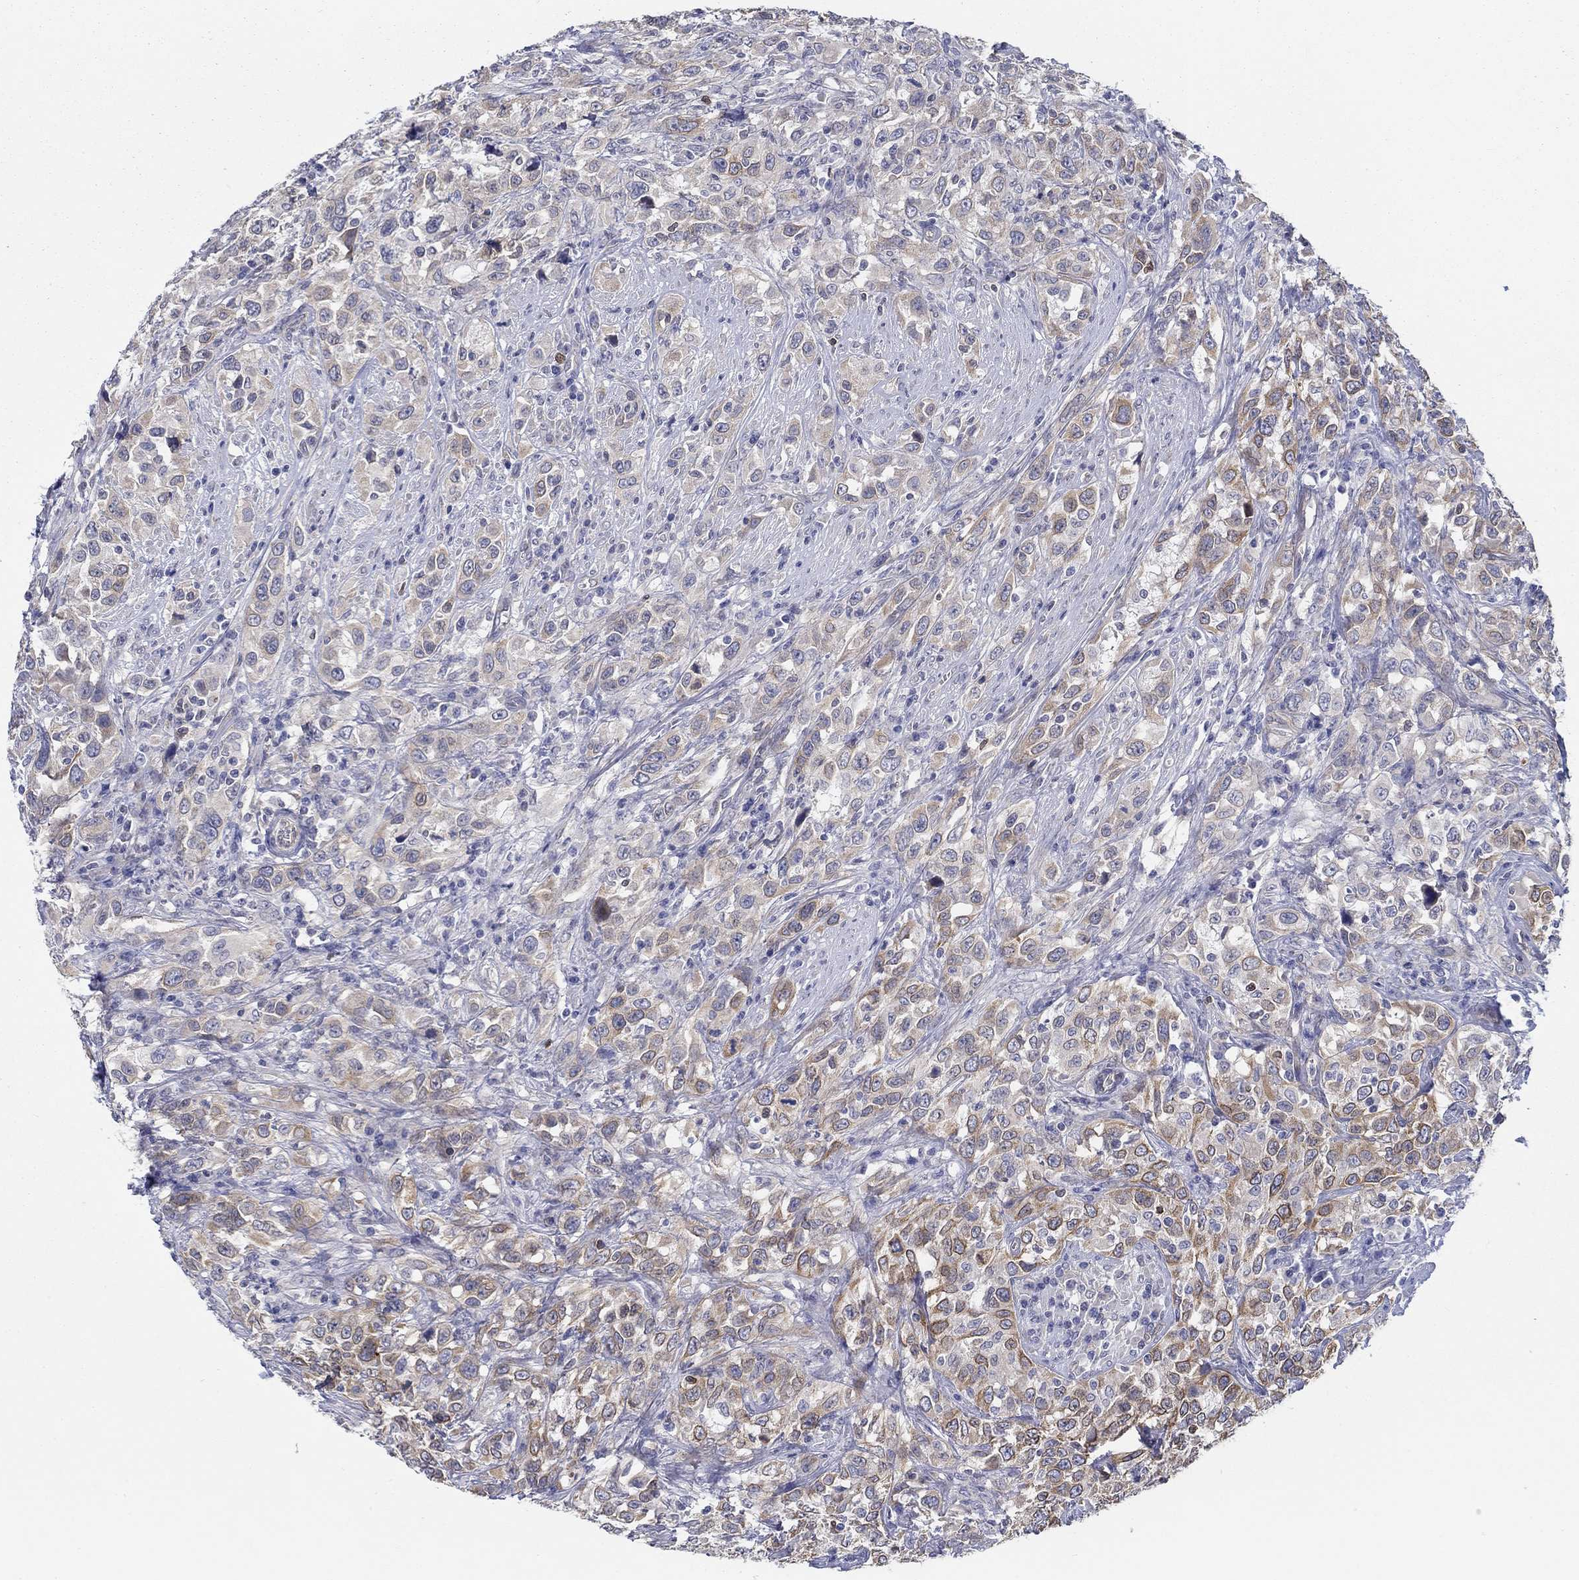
{"staining": {"intensity": "moderate", "quantity": "<25%", "location": "cytoplasmic/membranous"}, "tissue": "urothelial cancer", "cell_type": "Tumor cells", "image_type": "cancer", "snomed": [{"axis": "morphology", "description": "Urothelial carcinoma, NOS"}, {"axis": "morphology", "description": "Urothelial carcinoma, High grade"}, {"axis": "topography", "description": "Urinary bladder"}], "caption": "Immunohistochemical staining of human urothelial carcinoma (high-grade) exhibits low levels of moderate cytoplasmic/membranous staining in about <25% of tumor cells.", "gene": "ERMP1", "patient": {"sex": "female", "age": 64}}